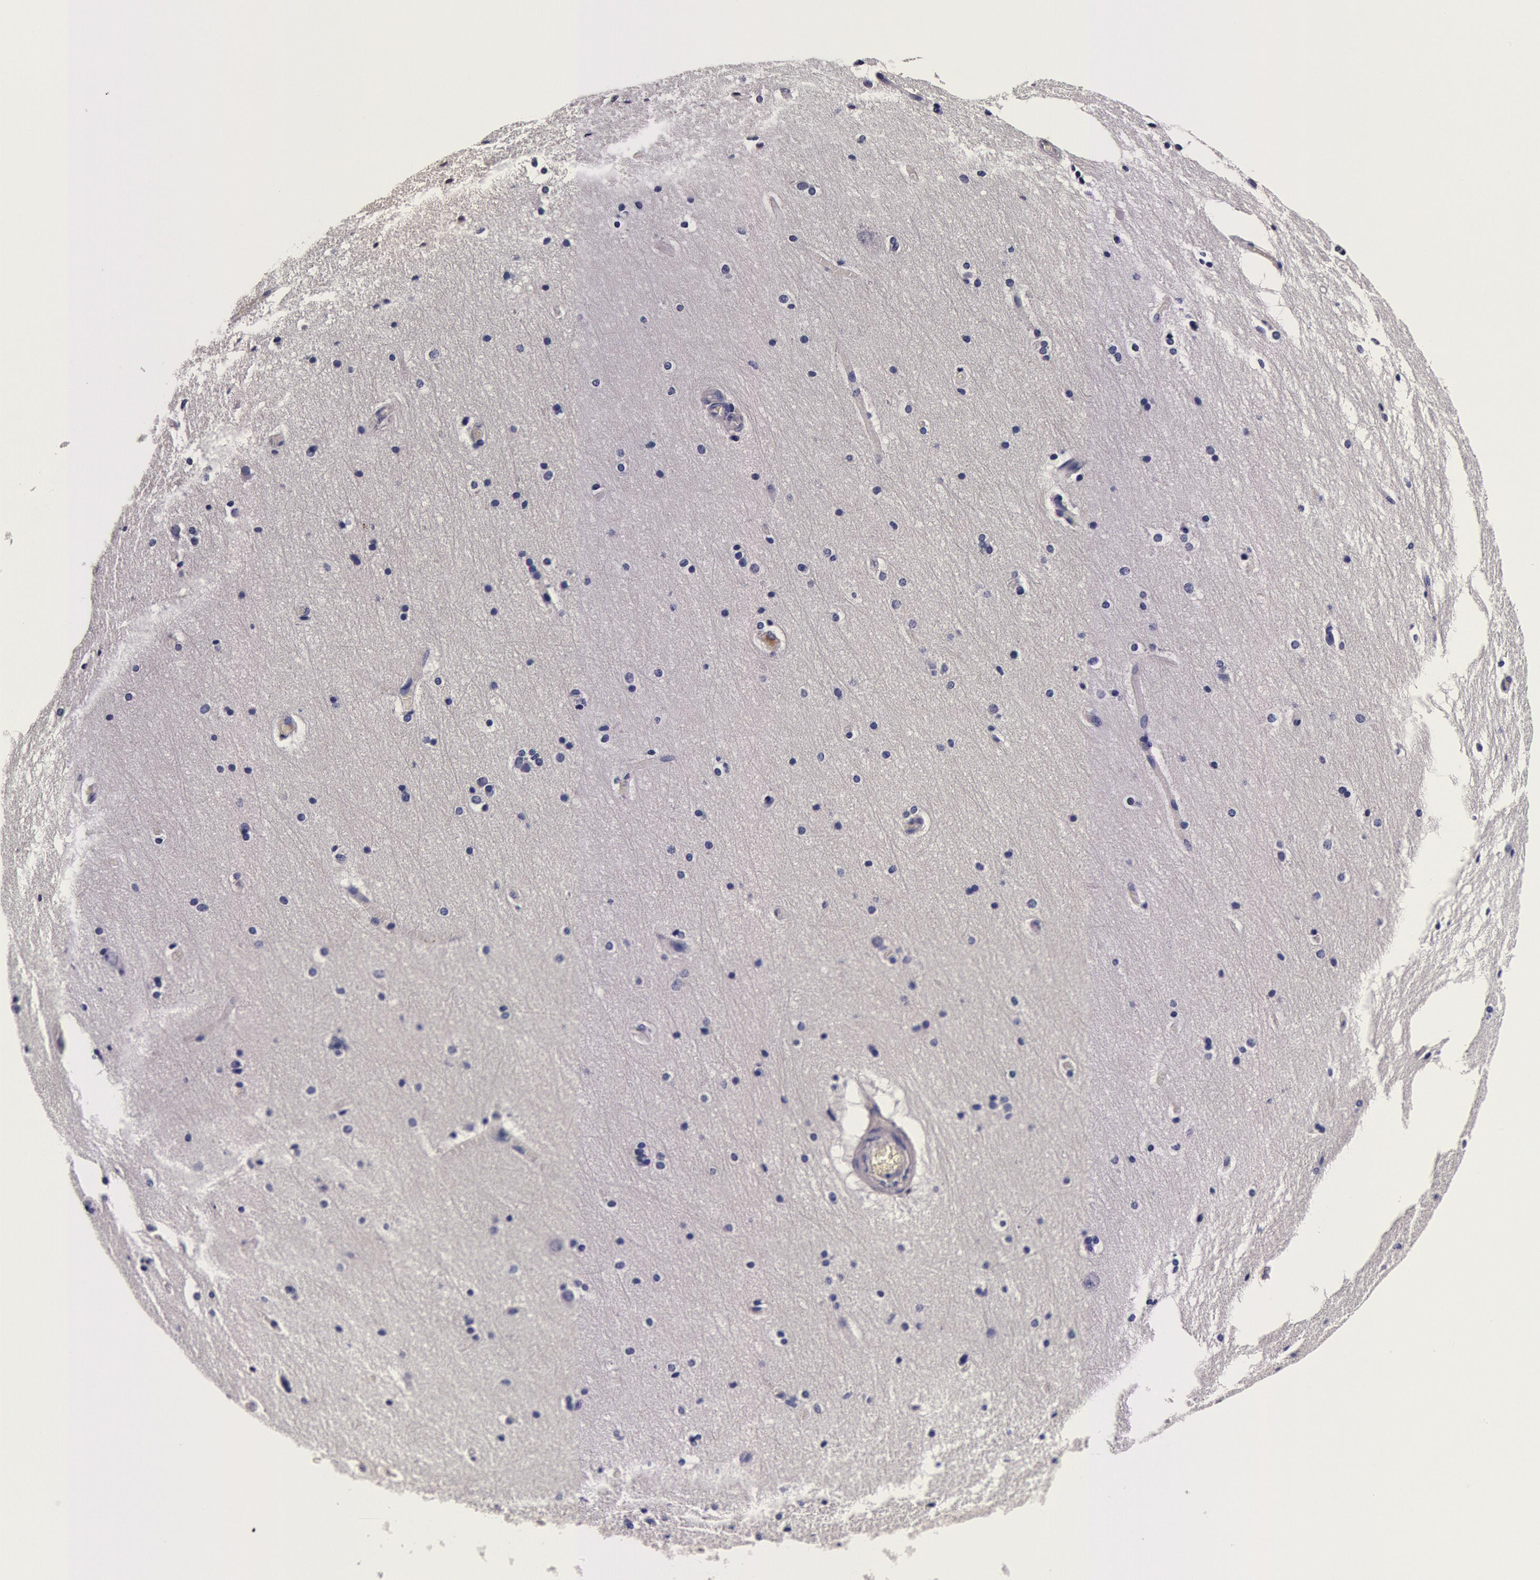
{"staining": {"intensity": "negative", "quantity": "none", "location": "none"}, "tissue": "cerebral cortex", "cell_type": "Endothelial cells", "image_type": "normal", "snomed": [{"axis": "morphology", "description": "Normal tissue, NOS"}, {"axis": "topography", "description": "Cerebral cortex"}, {"axis": "topography", "description": "Hippocampus"}], "caption": "Immunohistochemical staining of normal cerebral cortex reveals no significant positivity in endothelial cells. Nuclei are stained in blue.", "gene": "CCDC22", "patient": {"sex": "female", "age": 19}}